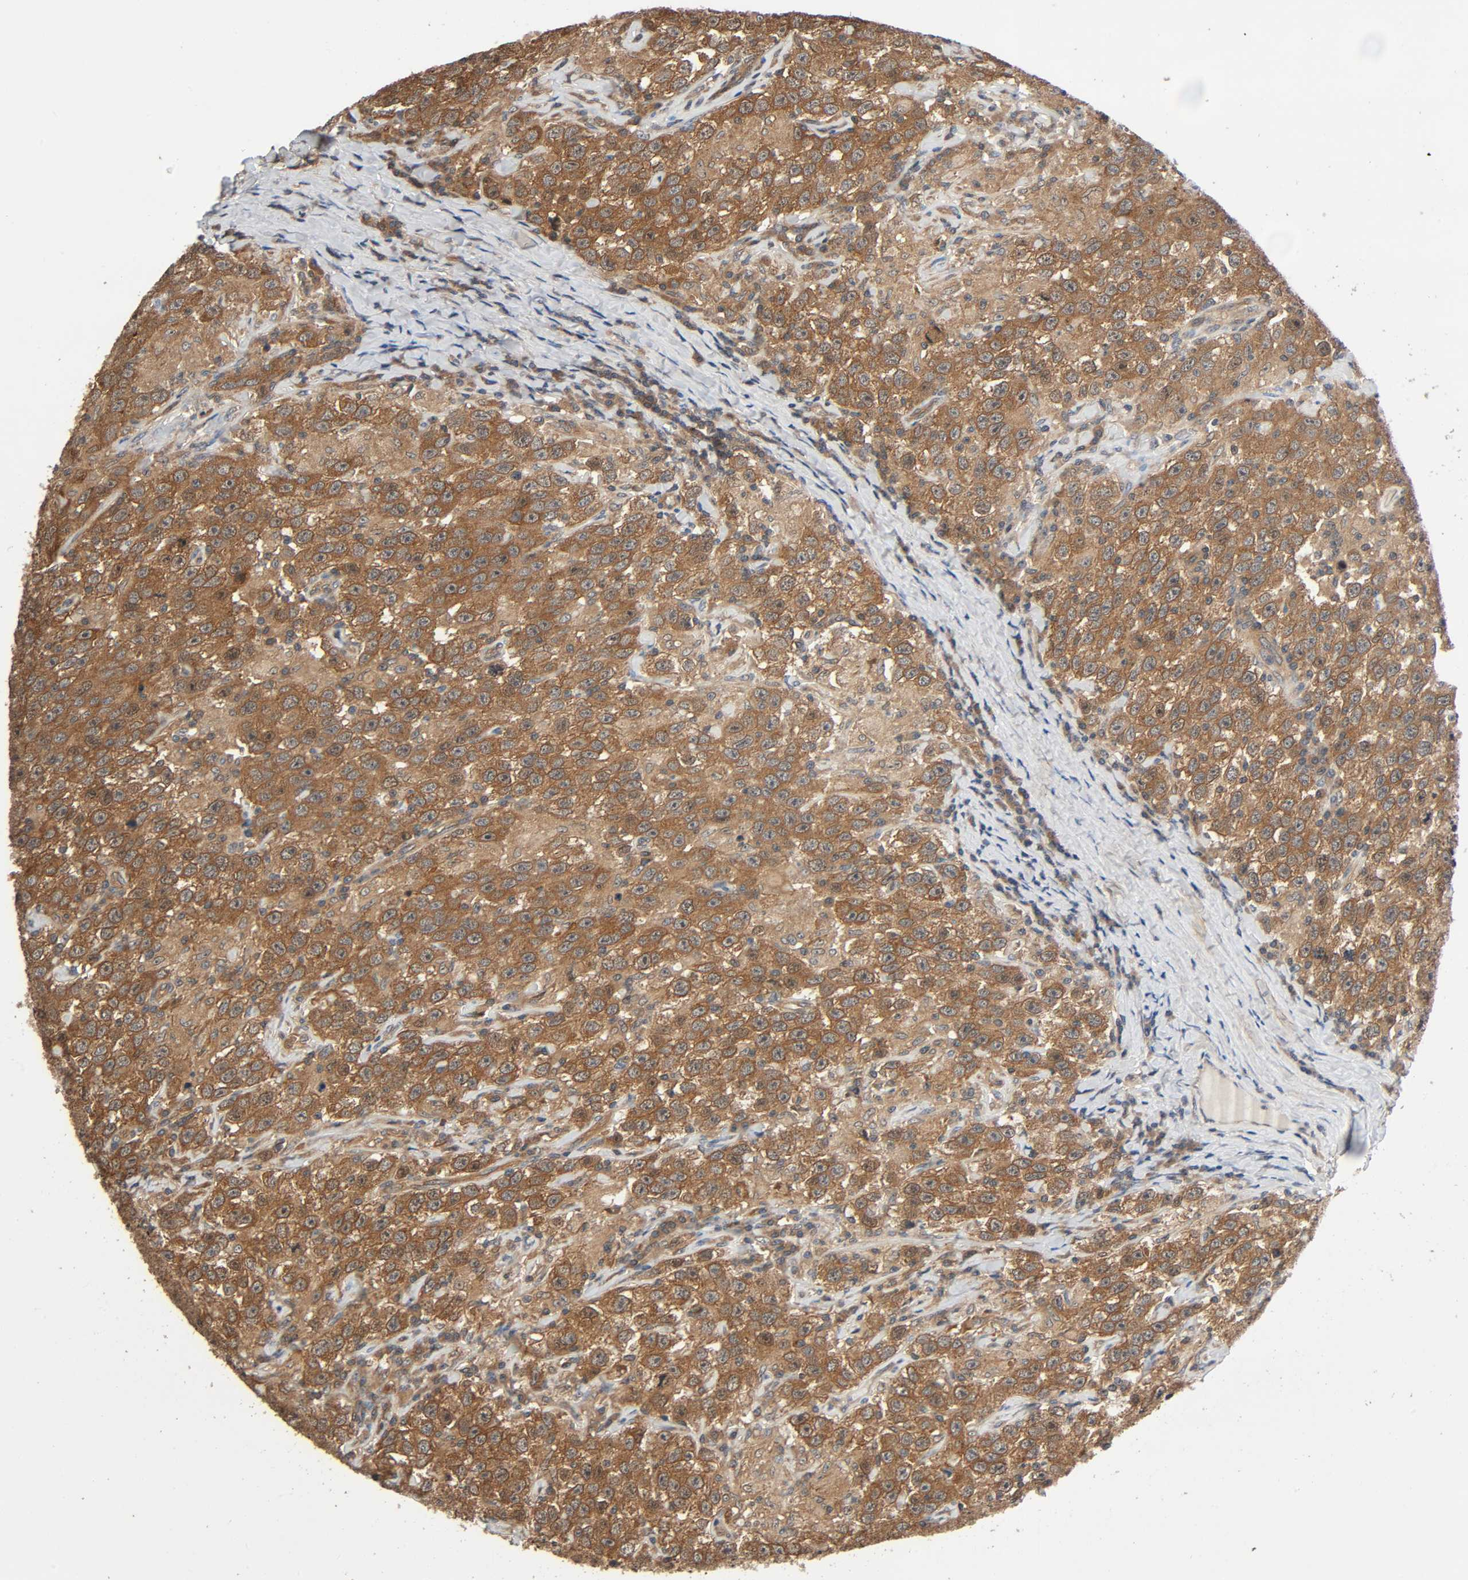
{"staining": {"intensity": "moderate", "quantity": ">75%", "location": "cytoplasmic/membranous"}, "tissue": "testis cancer", "cell_type": "Tumor cells", "image_type": "cancer", "snomed": [{"axis": "morphology", "description": "Seminoma, NOS"}, {"axis": "topography", "description": "Testis"}], "caption": "Immunohistochemical staining of testis cancer reveals medium levels of moderate cytoplasmic/membranous expression in approximately >75% of tumor cells.", "gene": "PPP2R1B", "patient": {"sex": "male", "age": 41}}